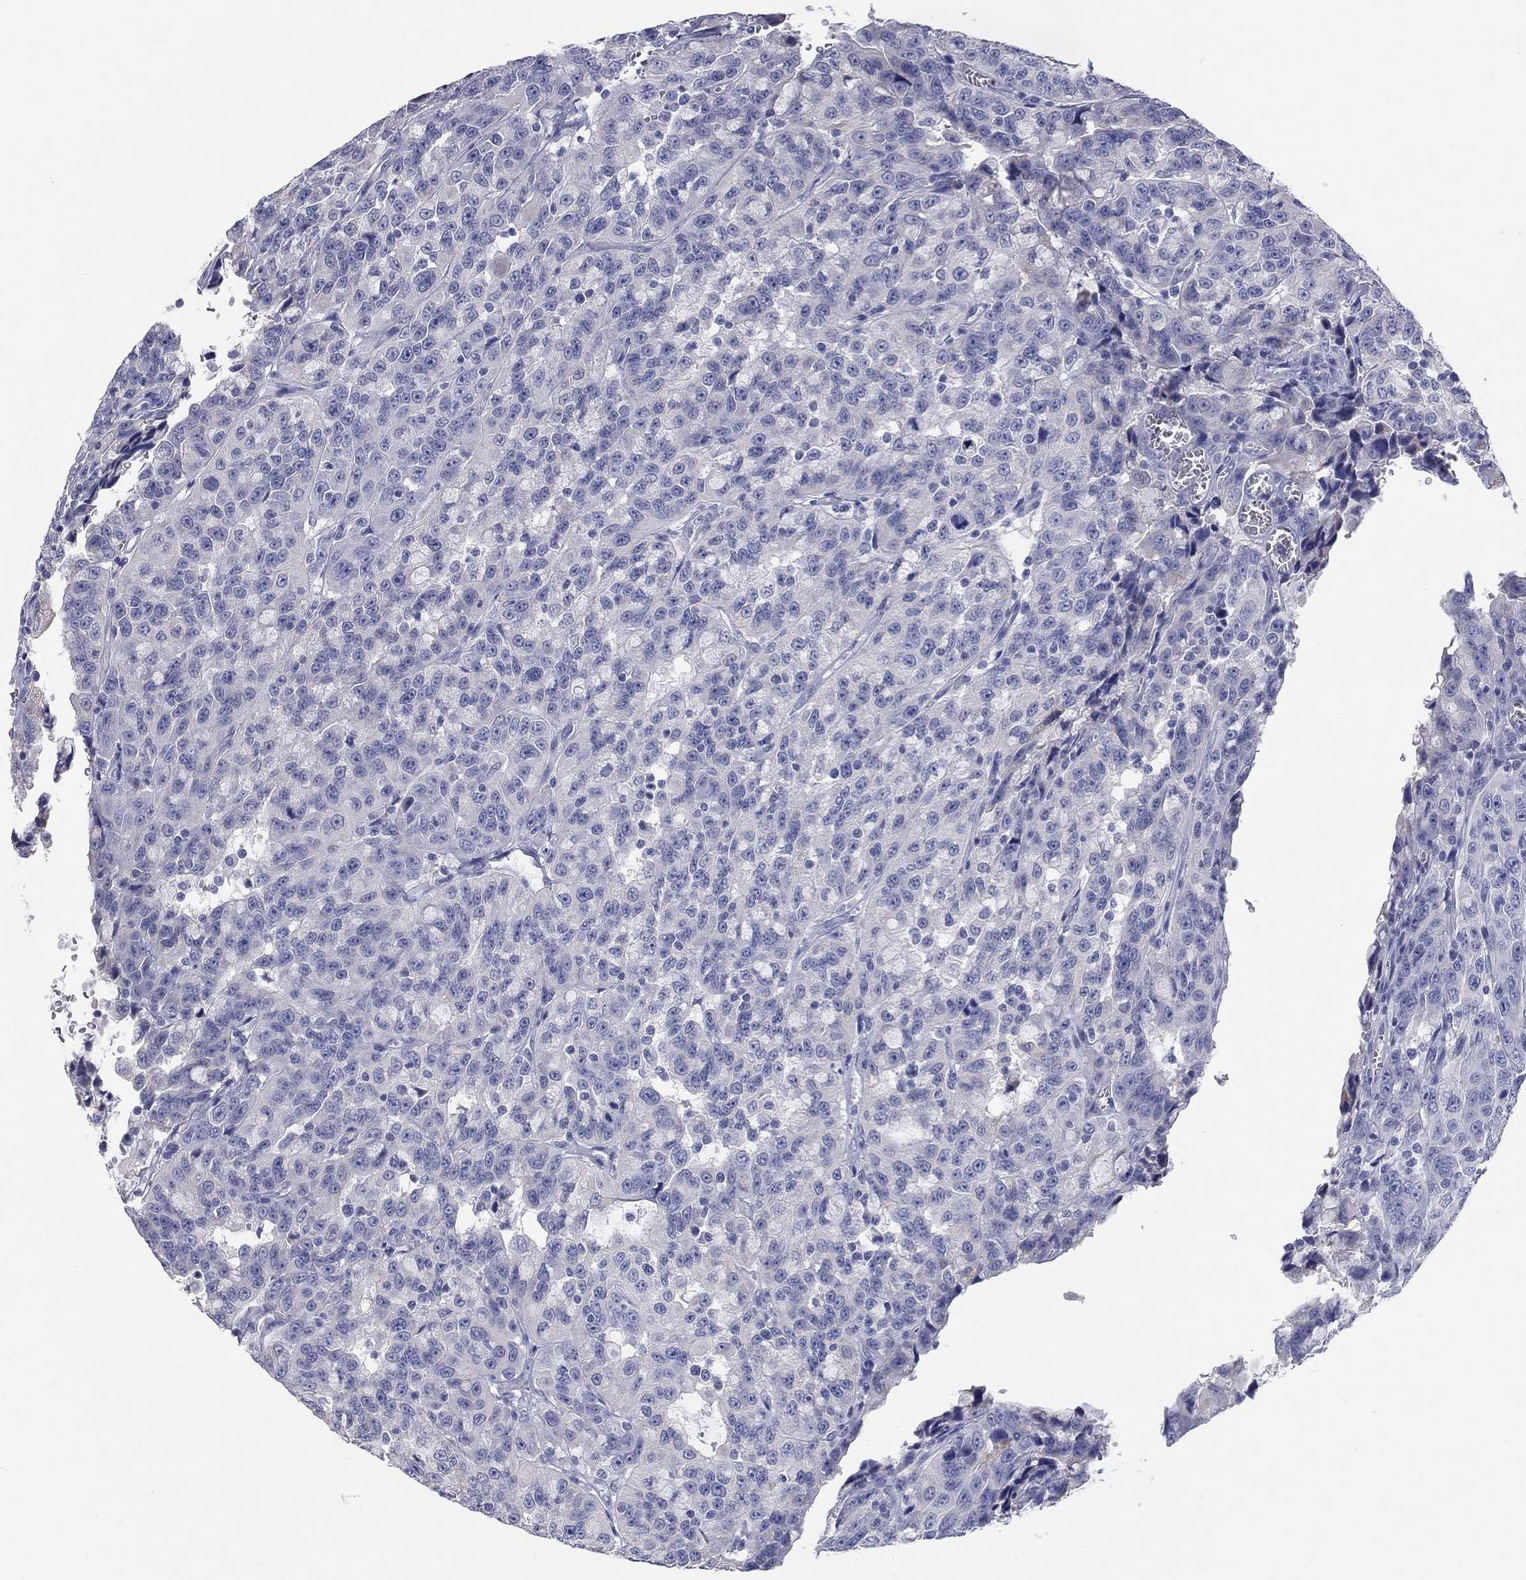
{"staining": {"intensity": "negative", "quantity": "none", "location": "none"}, "tissue": "urothelial cancer", "cell_type": "Tumor cells", "image_type": "cancer", "snomed": [{"axis": "morphology", "description": "Urothelial carcinoma, NOS"}, {"axis": "morphology", "description": "Urothelial carcinoma, High grade"}, {"axis": "topography", "description": "Urinary bladder"}], "caption": "DAB (3,3'-diaminobenzidine) immunohistochemical staining of high-grade urothelial carcinoma displays no significant expression in tumor cells.", "gene": "LRRC4C", "patient": {"sex": "female", "age": 73}}